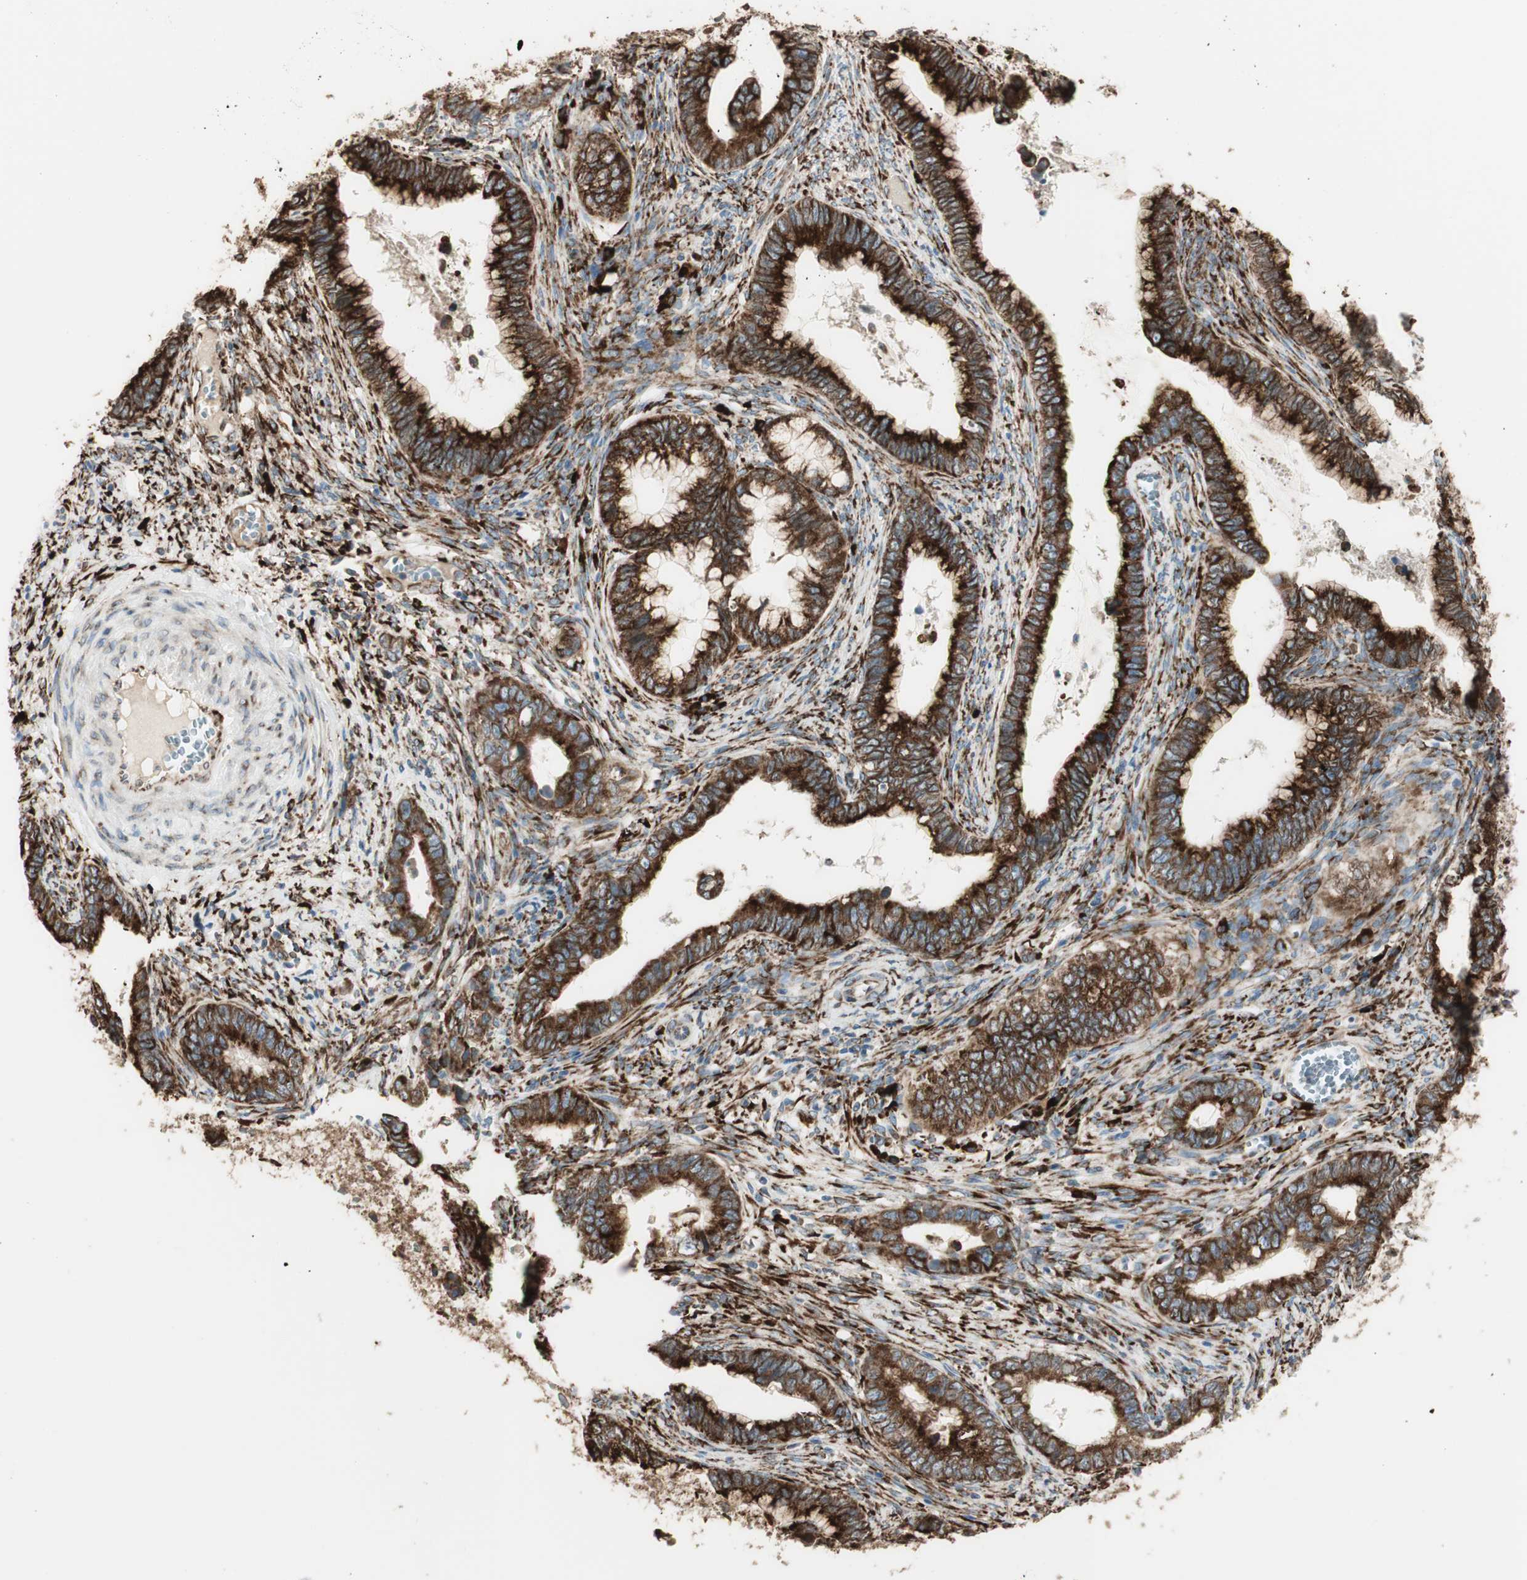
{"staining": {"intensity": "strong", "quantity": ">75%", "location": "cytoplasmic/membranous"}, "tissue": "cervical cancer", "cell_type": "Tumor cells", "image_type": "cancer", "snomed": [{"axis": "morphology", "description": "Adenocarcinoma, NOS"}, {"axis": "topography", "description": "Cervix"}], "caption": "Immunohistochemistry histopathology image of adenocarcinoma (cervical) stained for a protein (brown), which shows high levels of strong cytoplasmic/membranous staining in approximately >75% of tumor cells.", "gene": "RRBP1", "patient": {"sex": "female", "age": 44}}